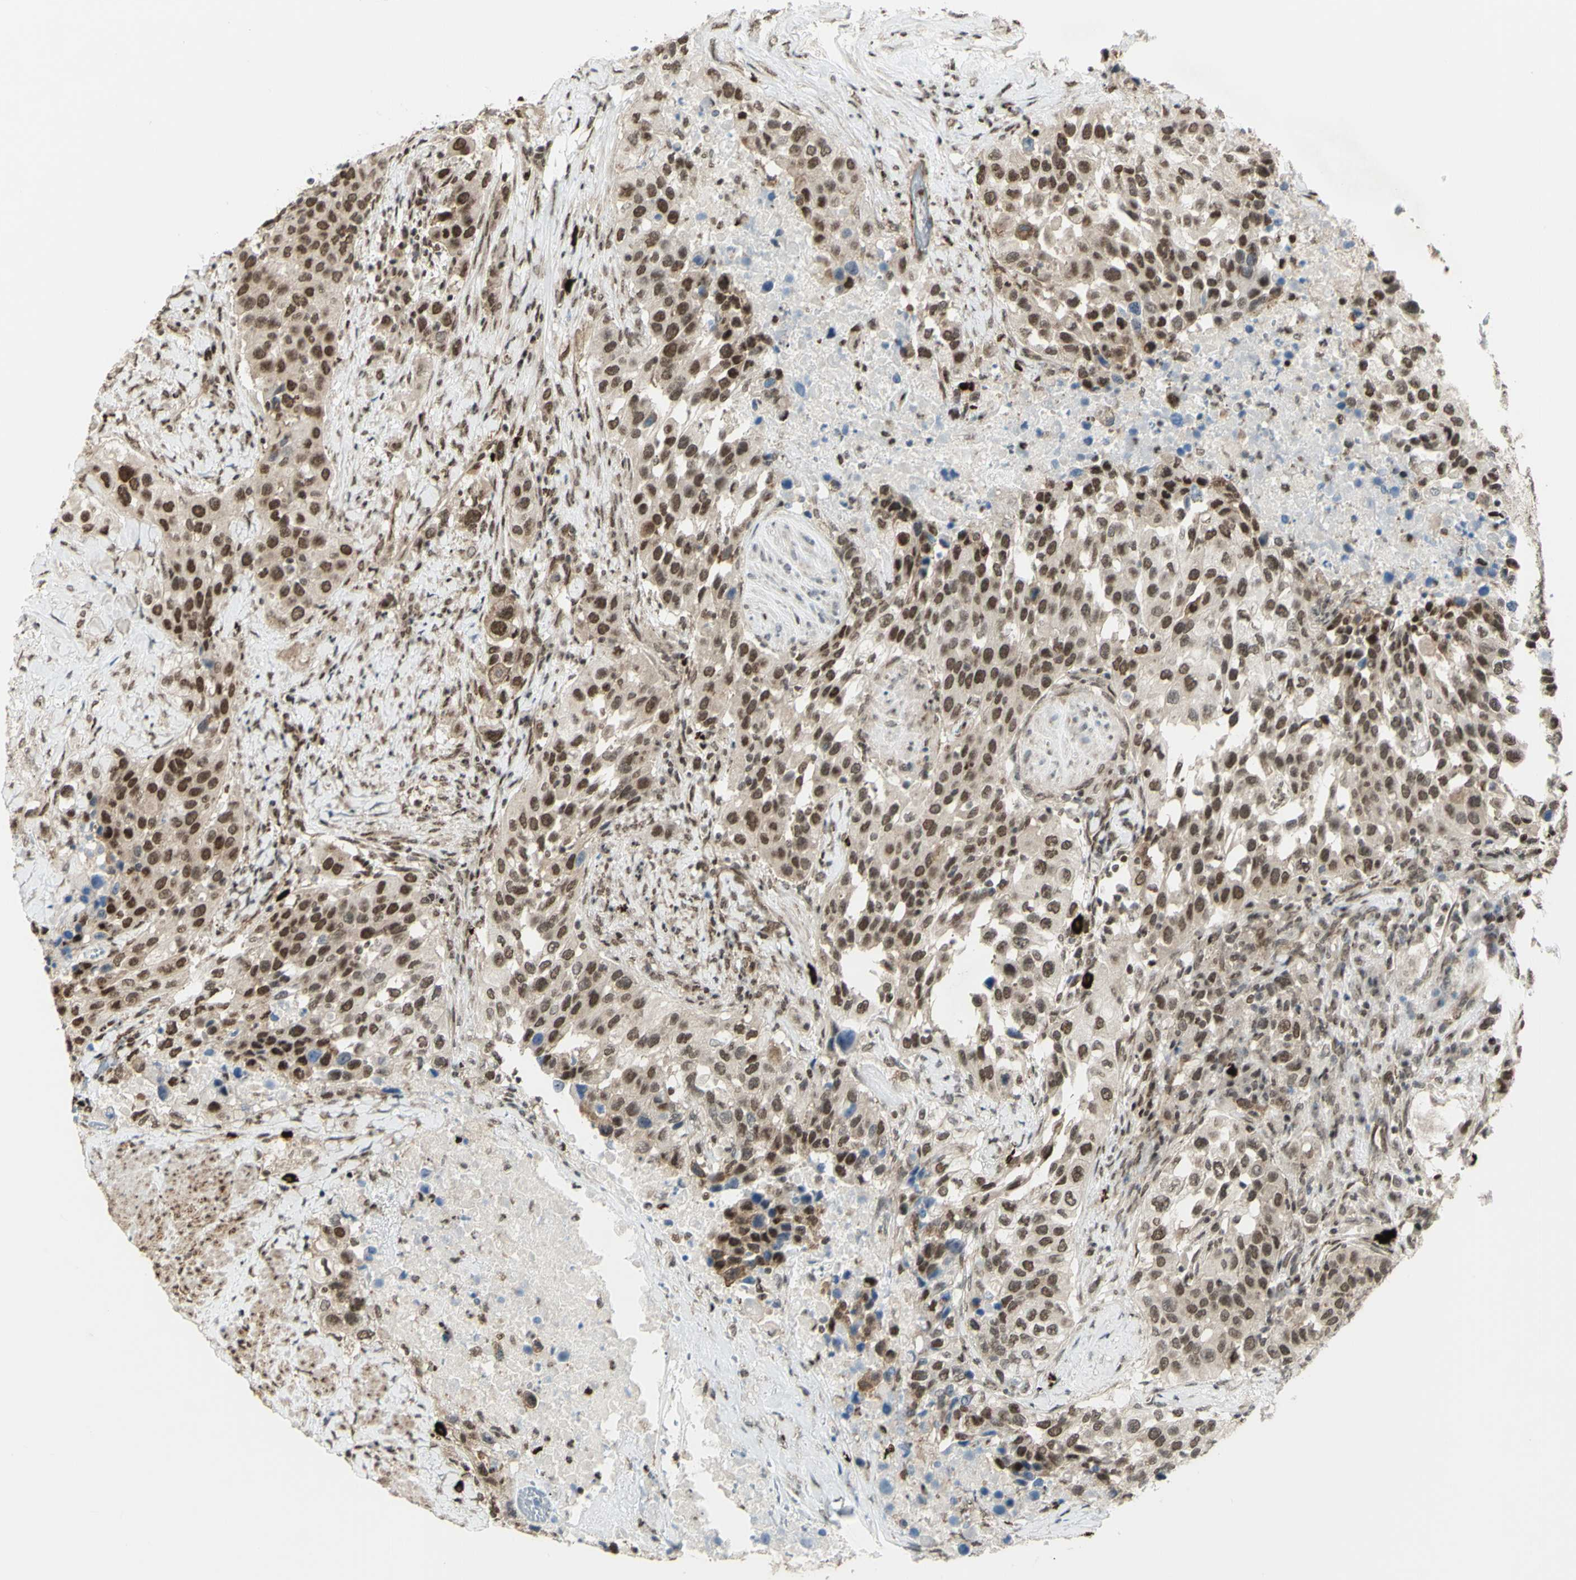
{"staining": {"intensity": "moderate", "quantity": ">75%", "location": "nuclear"}, "tissue": "urothelial cancer", "cell_type": "Tumor cells", "image_type": "cancer", "snomed": [{"axis": "morphology", "description": "Urothelial carcinoma, High grade"}, {"axis": "topography", "description": "Urinary bladder"}], "caption": "There is medium levels of moderate nuclear expression in tumor cells of high-grade urothelial carcinoma, as demonstrated by immunohistochemical staining (brown color).", "gene": "ZMYM6", "patient": {"sex": "female", "age": 80}}